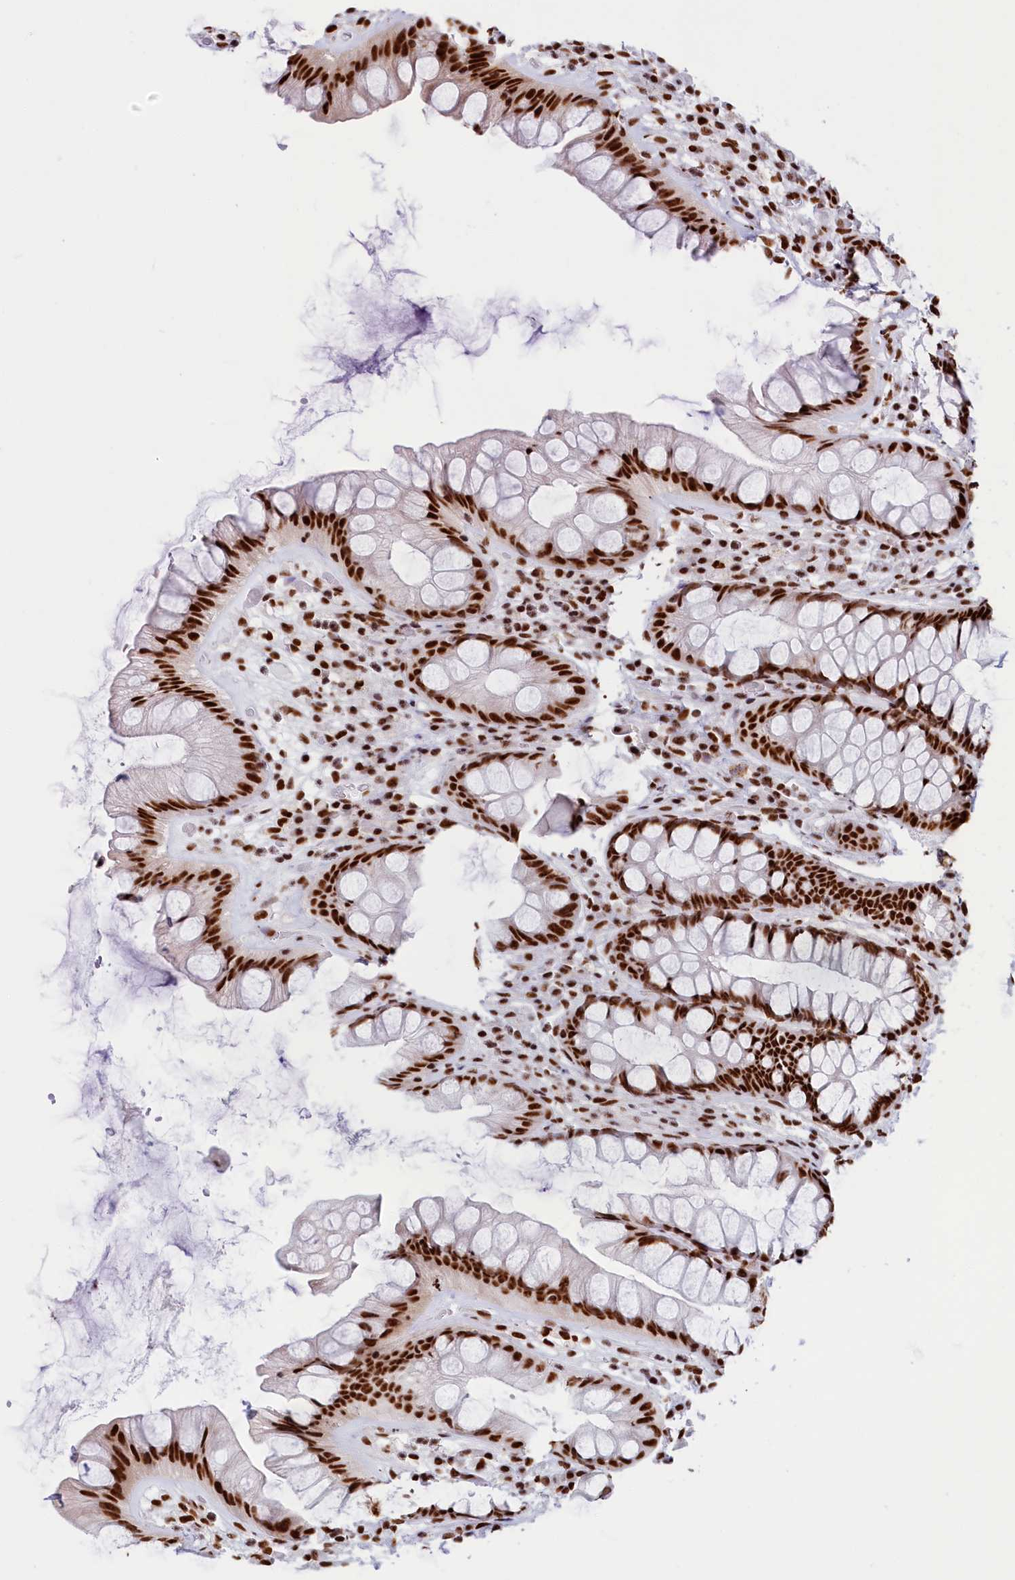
{"staining": {"intensity": "strong", "quantity": ">75%", "location": "nuclear"}, "tissue": "rectum", "cell_type": "Glandular cells", "image_type": "normal", "snomed": [{"axis": "morphology", "description": "Normal tissue, NOS"}, {"axis": "topography", "description": "Rectum"}], "caption": "Glandular cells exhibit high levels of strong nuclear staining in about >75% of cells in benign rectum.", "gene": "SNRNP70", "patient": {"sex": "male", "age": 74}}